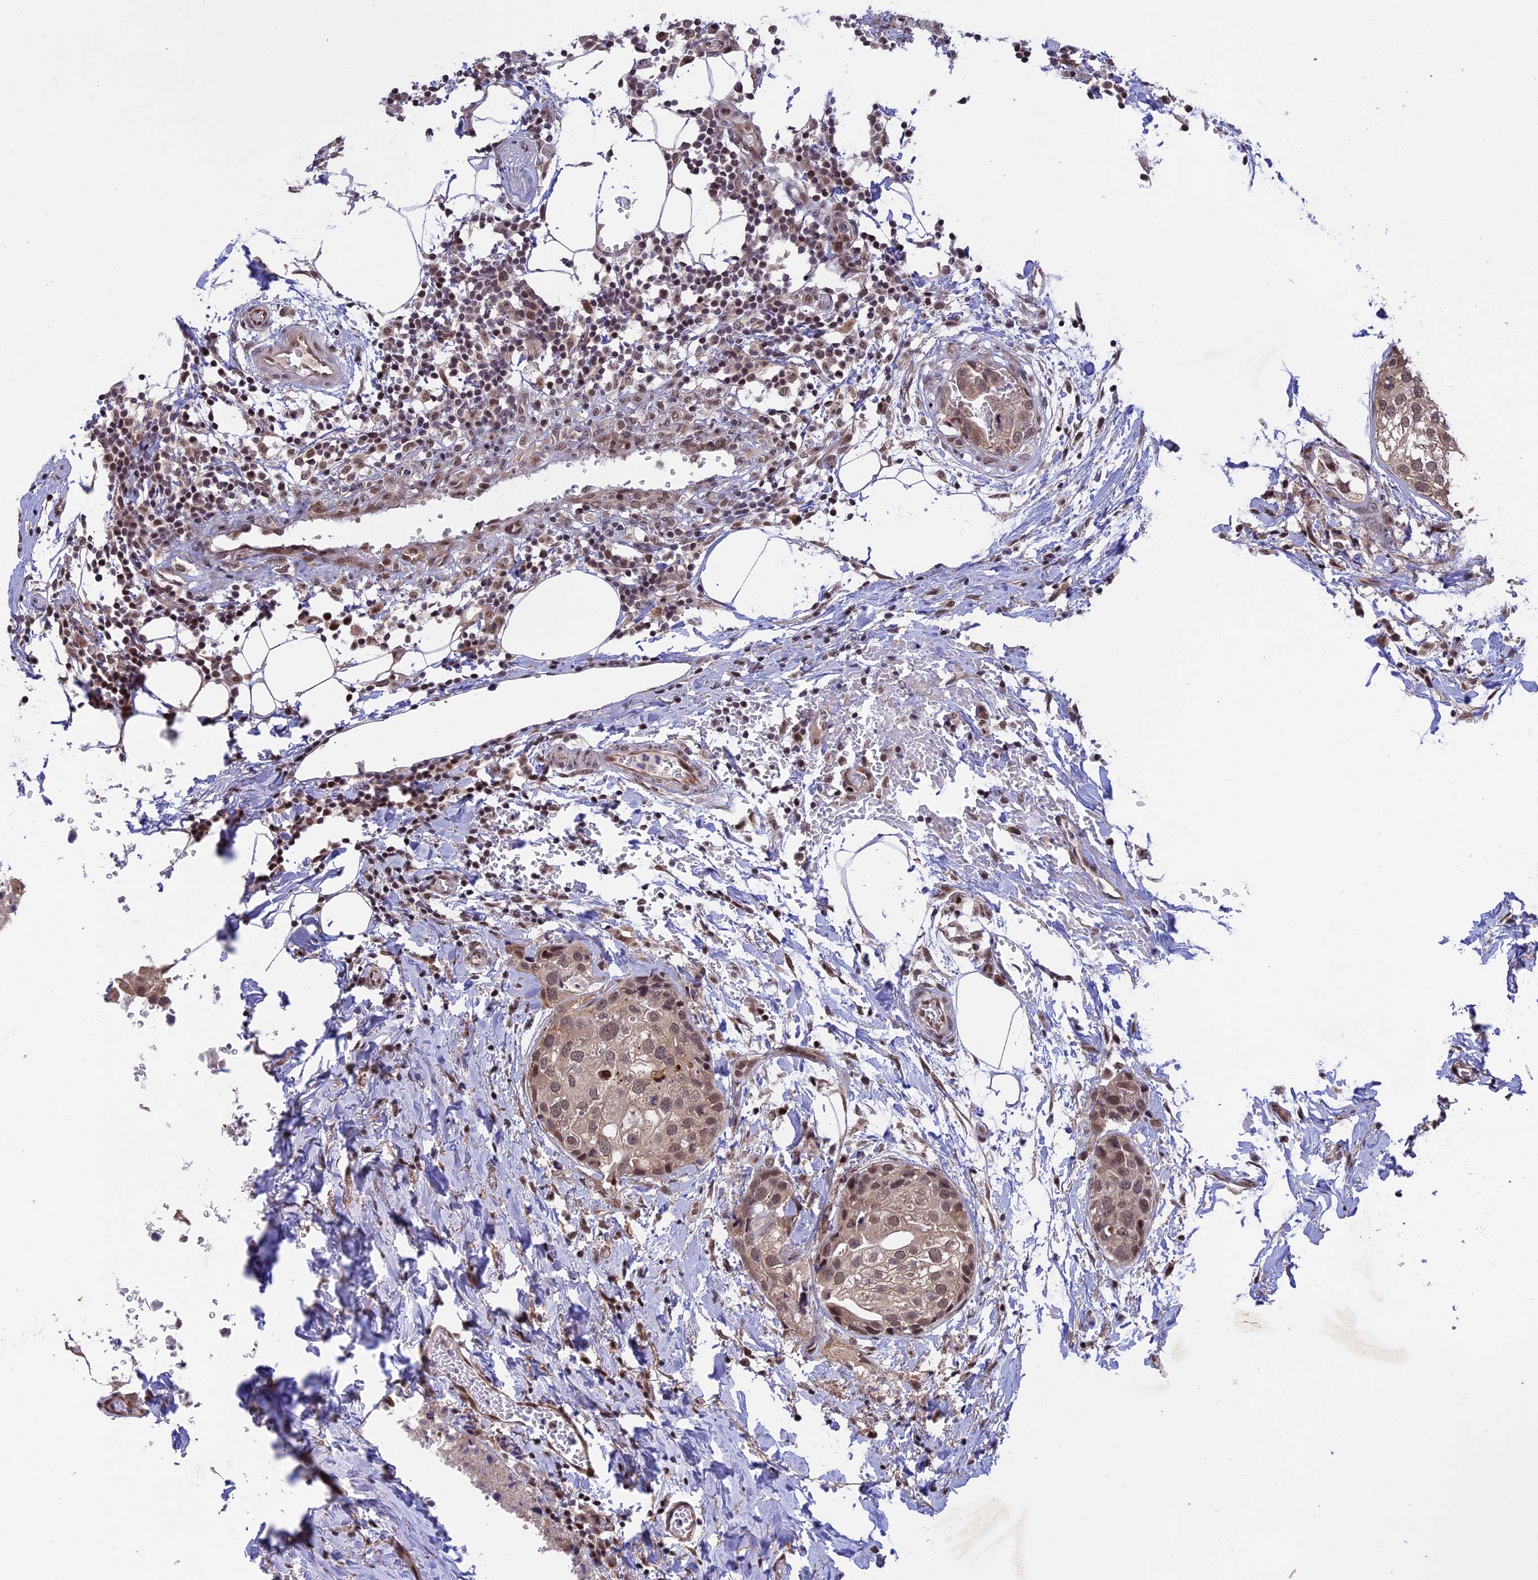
{"staining": {"intensity": "weak", "quantity": "25%-75%", "location": "cytoplasmic/membranous,nuclear"}, "tissue": "urothelial cancer", "cell_type": "Tumor cells", "image_type": "cancer", "snomed": [{"axis": "morphology", "description": "Urothelial carcinoma, High grade"}, {"axis": "topography", "description": "Urinary bladder"}], "caption": "Immunohistochemical staining of urothelial cancer demonstrates low levels of weak cytoplasmic/membranous and nuclear staining in about 25%-75% of tumor cells. Using DAB (3,3'-diaminobenzidine) (brown) and hematoxylin (blue) stains, captured at high magnification using brightfield microscopy.", "gene": "POLR2C", "patient": {"sex": "male", "age": 64}}